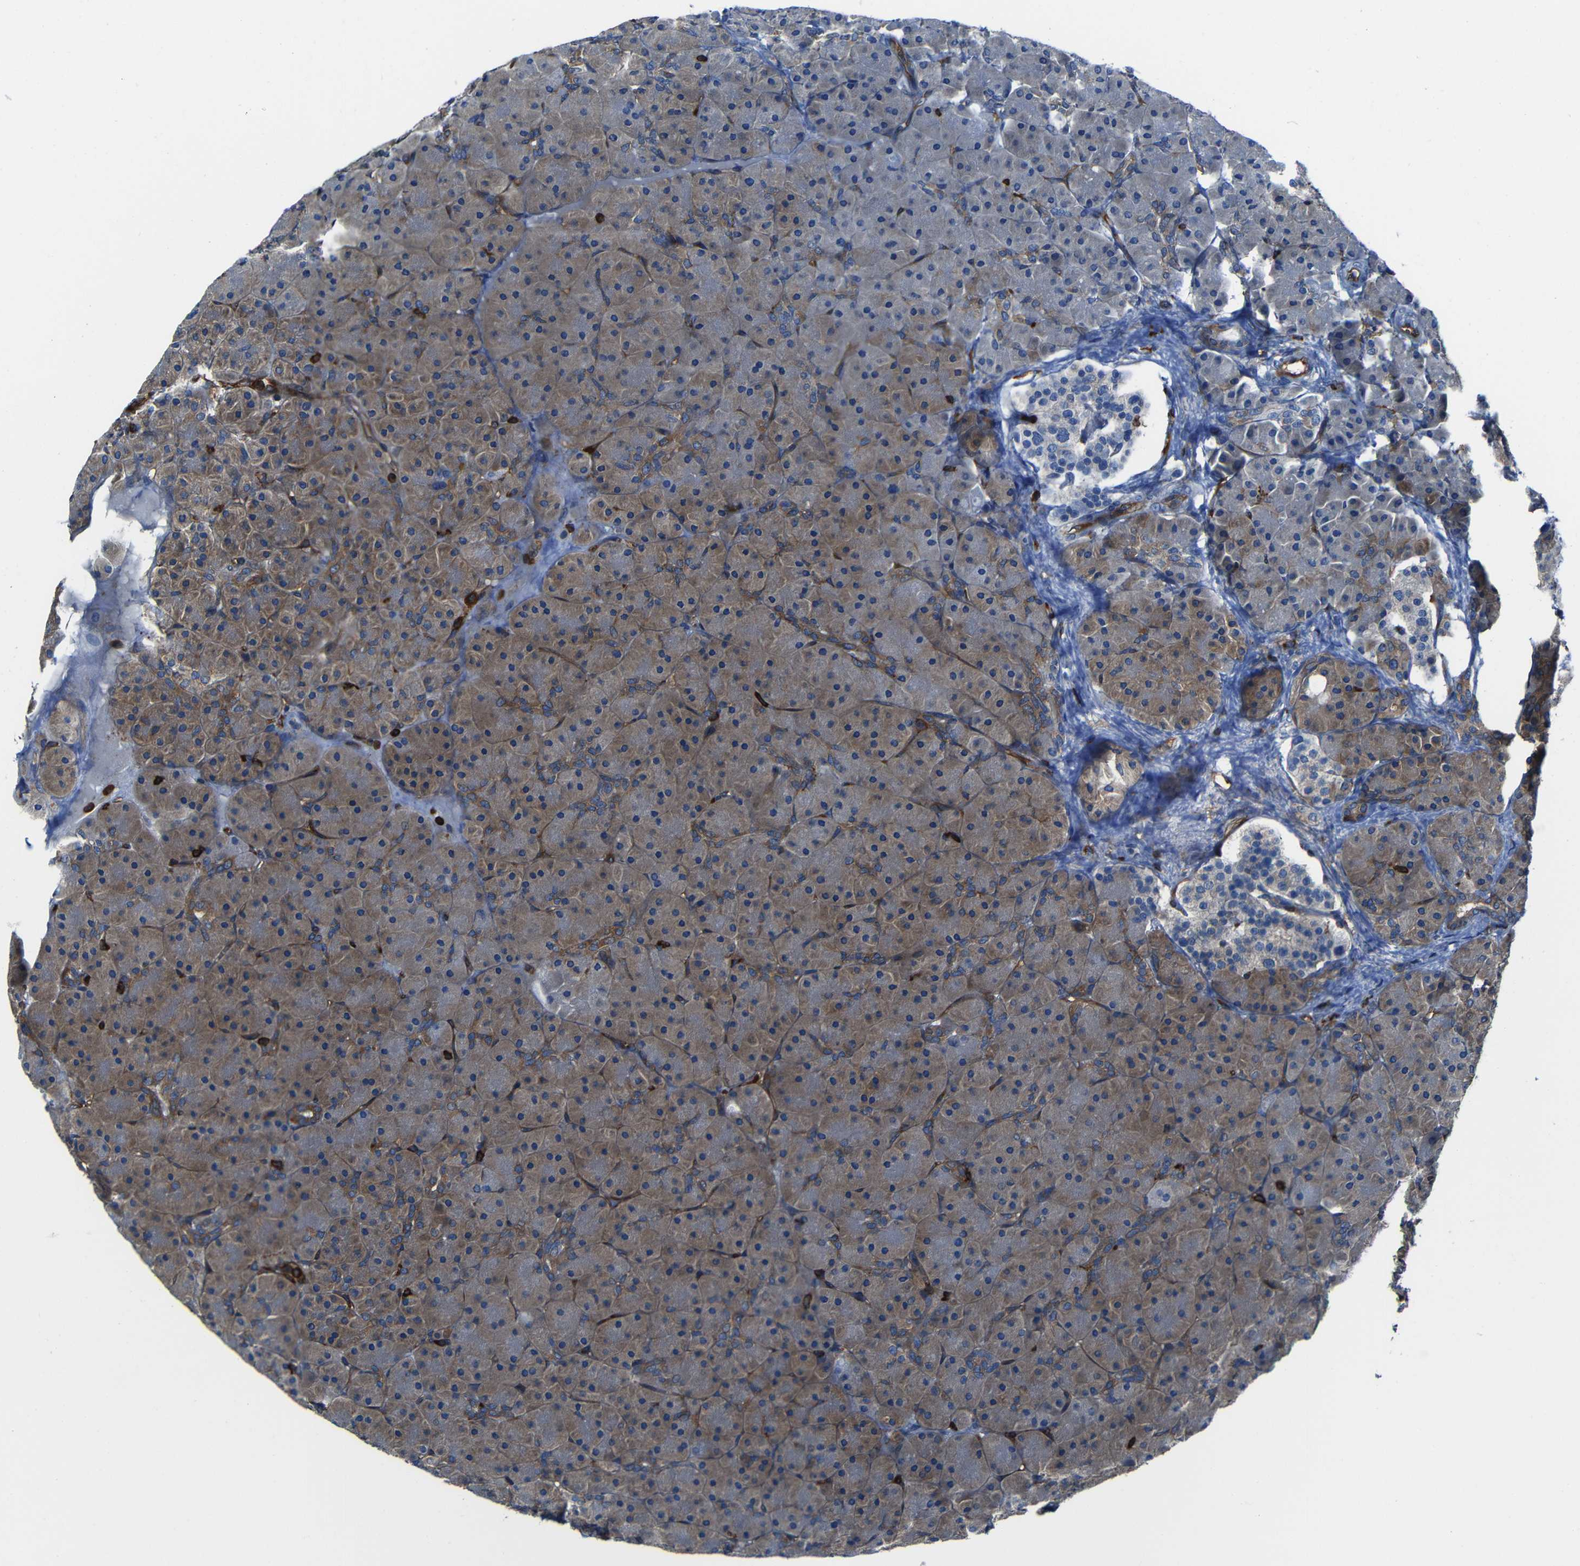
{"staining": {"intensity": "moderate", "quantity": ">75%", "location": "cytoplasmic/membranous"}, "tissue": "pancreas", "cell_type": "Exocrine glandular cells", "image_type": "normal", "snomed": [{"axis": "morphology", "description": "Normal tissue, NOS"}, {"axis": "topography", "description": "Pancreas"}], "caption": "Exocrine glandular cells reveal medium levels of moderate cytoplasmic/membranous staining in approximately >75% of cells in normal human pancreas.", "gene": "ARHGEF1", "patient": {"sex": "male", "age": 66}}